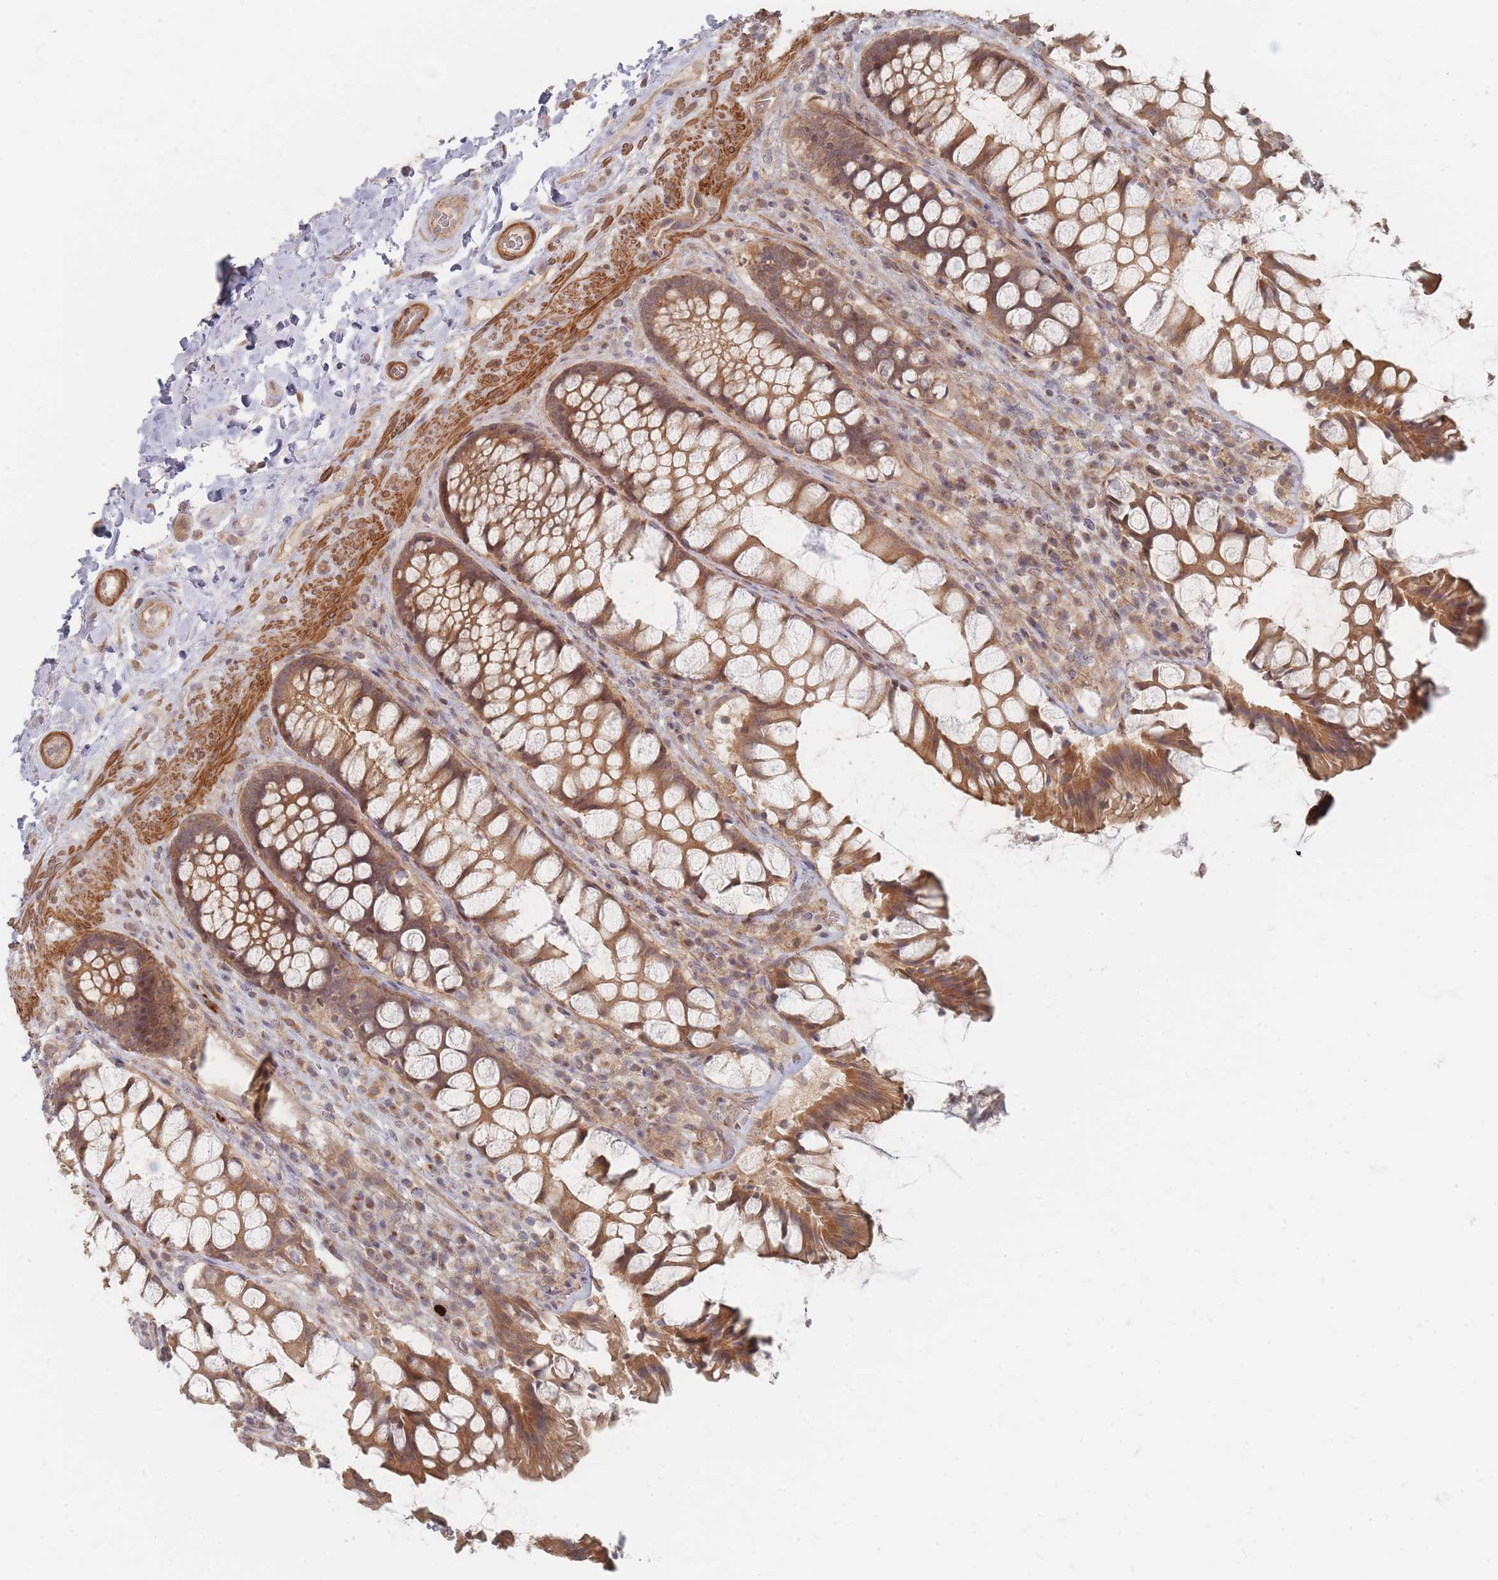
{"staining": {"intensity": "strong", "quantity": ">75%", "location": "cytoplasmic/membranous"}, "tissue": "rectum", "cell_type": "Glandular cells", "image_type": "normal", "snomed": [{"axis": "morphology", "description": "Normal tissue, NOS"}, {"axis": "topography", "description": "Rectum"}], "caption": "Human rectum stained with a brown dye shows strong cytoplasmic/membranous positive staining in approximately >75% of glandular cells.", "gene": "GLE1", "patient": {"sex": "female", "age": 58}}